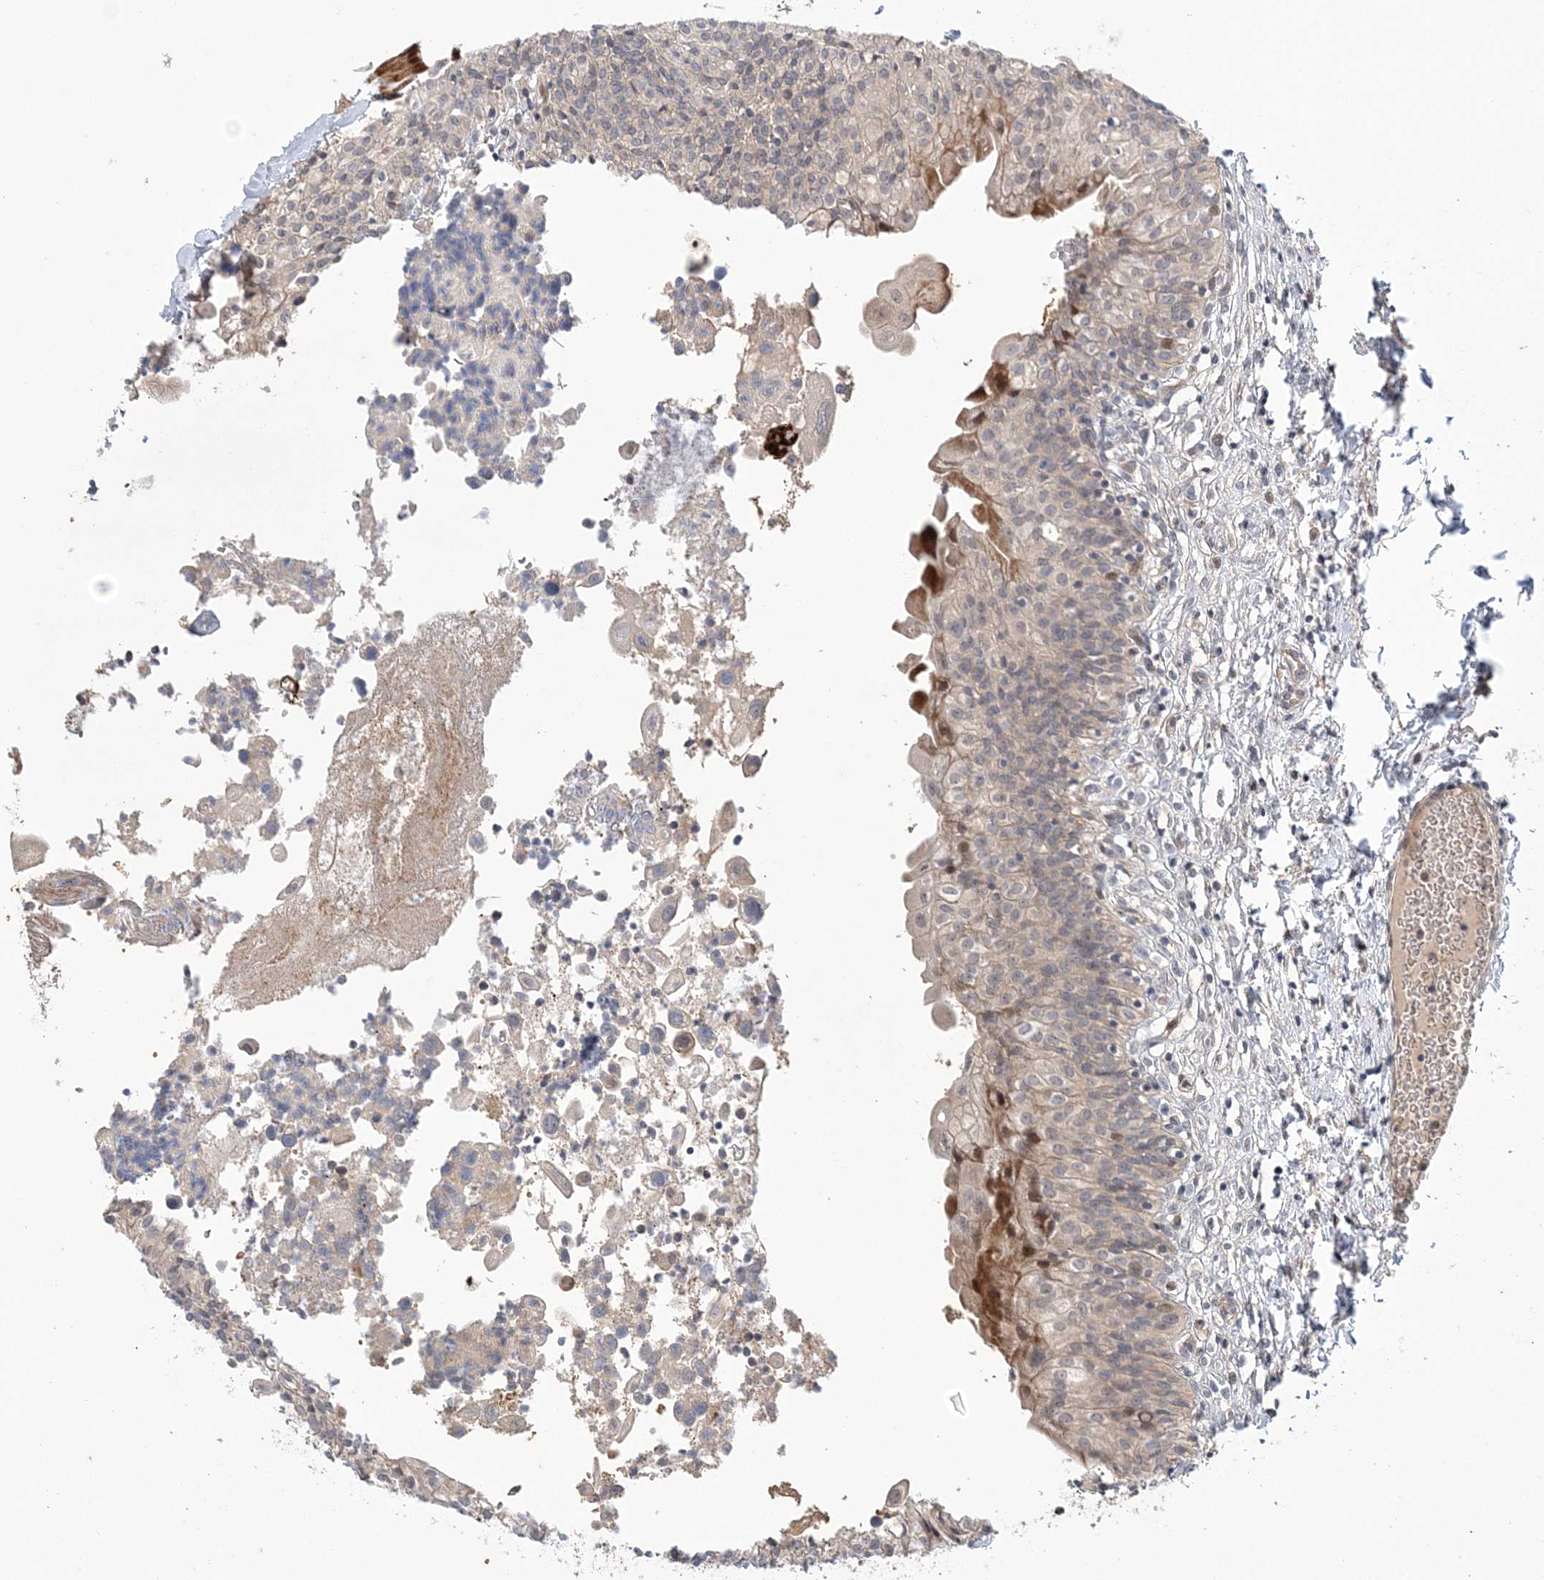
{"staining": {"intensity": "moderate", "quantity": "25%-75%", "location": "cytoplasmic/membranous,nuclear"}, "tissue": "urinary bladder", "cell_type": "Urothelial cells", "image_type": "normal", "snomed": [{"axis": "morphology", "description": "Normal tissue, NOS"}, {"axis": "topography", "description": "Urinary bladder"}], "caption": "About 25%-75% of urothelial cells in benign urinary bladder display moderate cytoplasmic/membranous,nuclear protein positivity as visualized by brown immunohistochemical staining.", "gene": "UBTD2", "patient": {"sex": "male", "age": 55}}